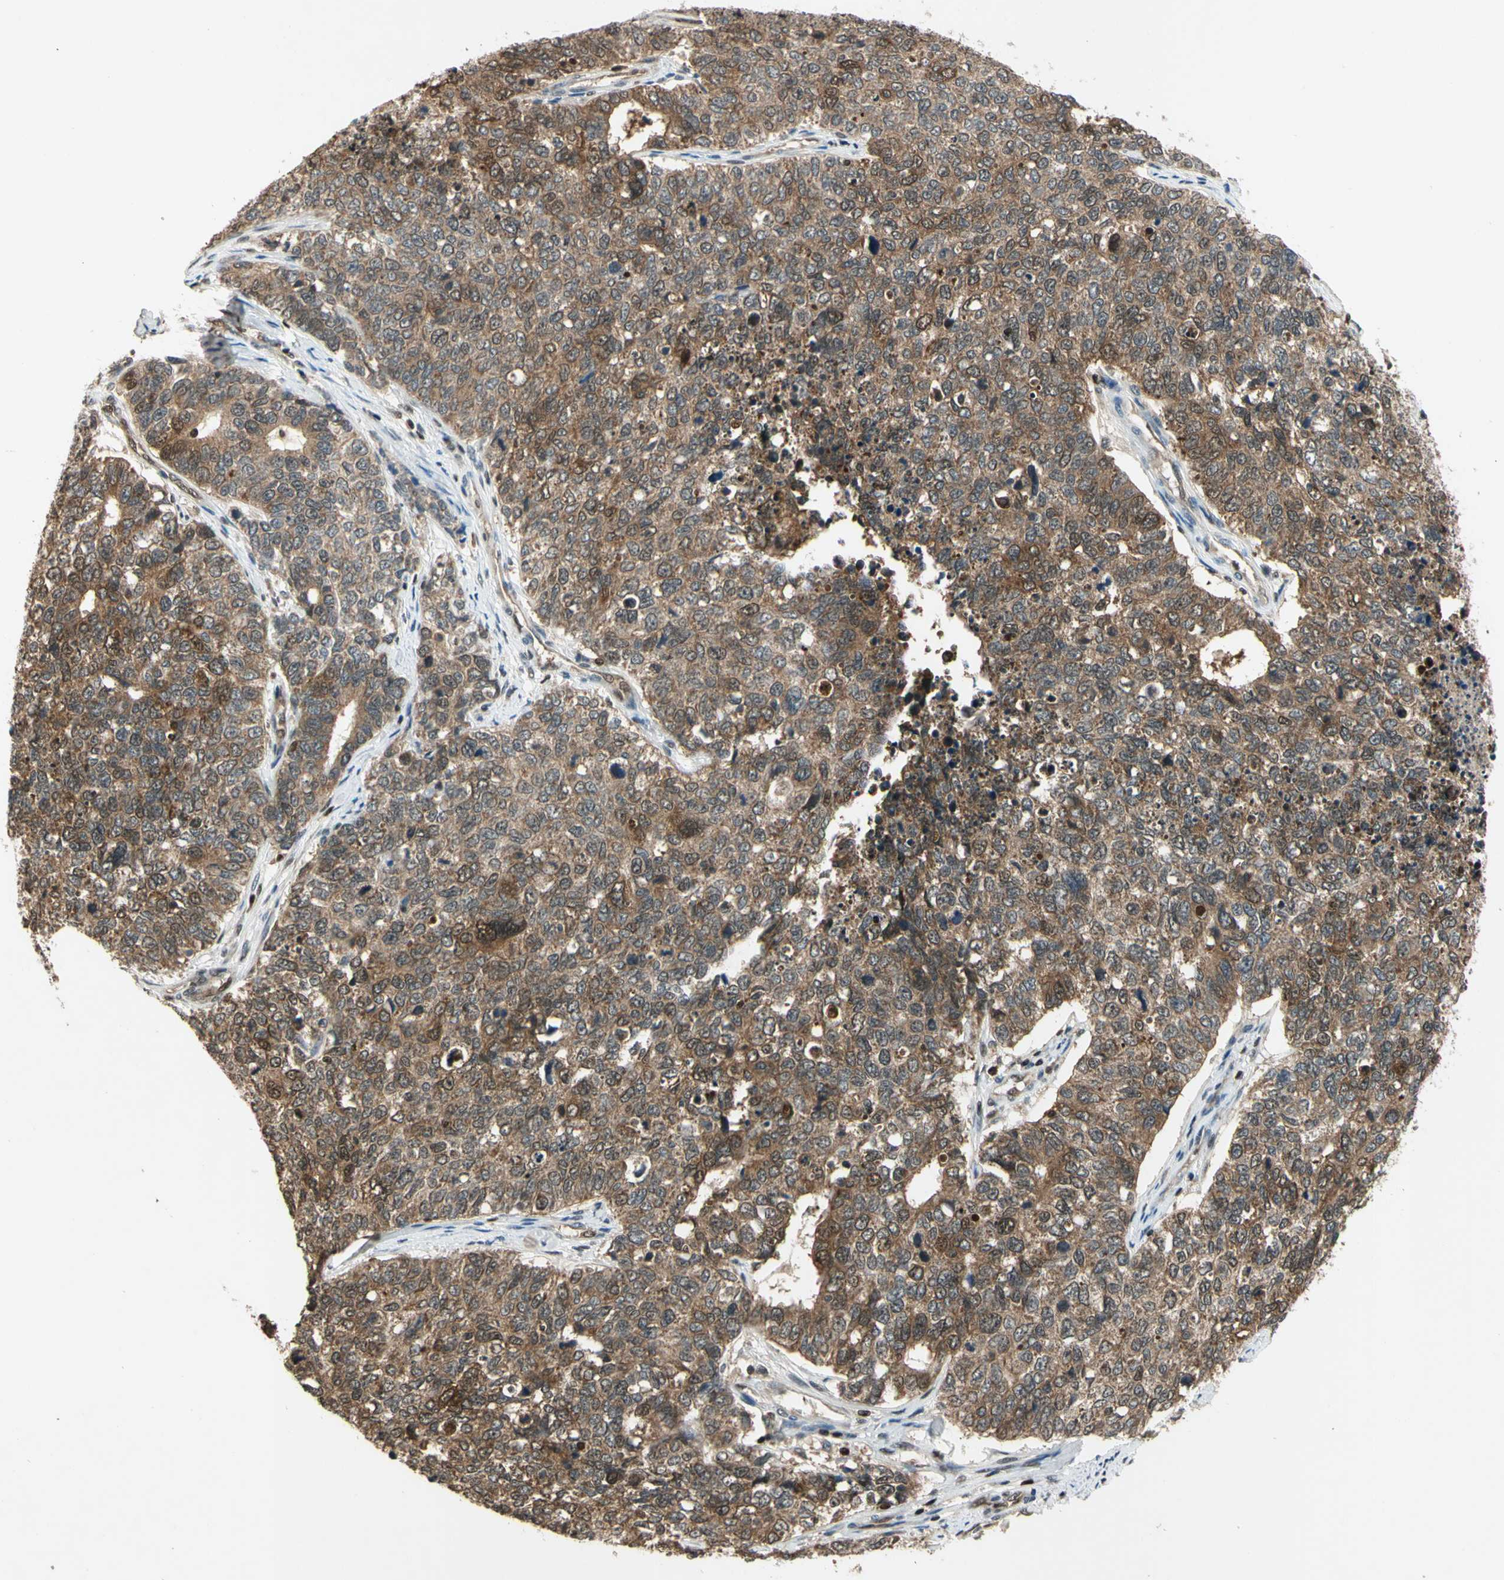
{"staining": {"intensity": "moderate", "quantity": ">75%", "location": "cytoplasmic/membranous"}, "tissue": "cervical cancer", "cell_type": "Tumor cells", "image_type": "cancer", "snomed": [{"axis": "morphology", "description": "Squamous cell carcinoma, NOS"}, {"axis": "topography", "description": "Cervix"}], "caption": "IHC image of neoplastic tissue: human cervical cancer stained using IHC displays medium levels of moderate protein expression localized specifically in the cytoplasmic/membranous of tumor cells, appearing as a cytoplasmic/membranous brown color.", "gene": "GSR", "patient": {"sex": "female", "age": 63}}